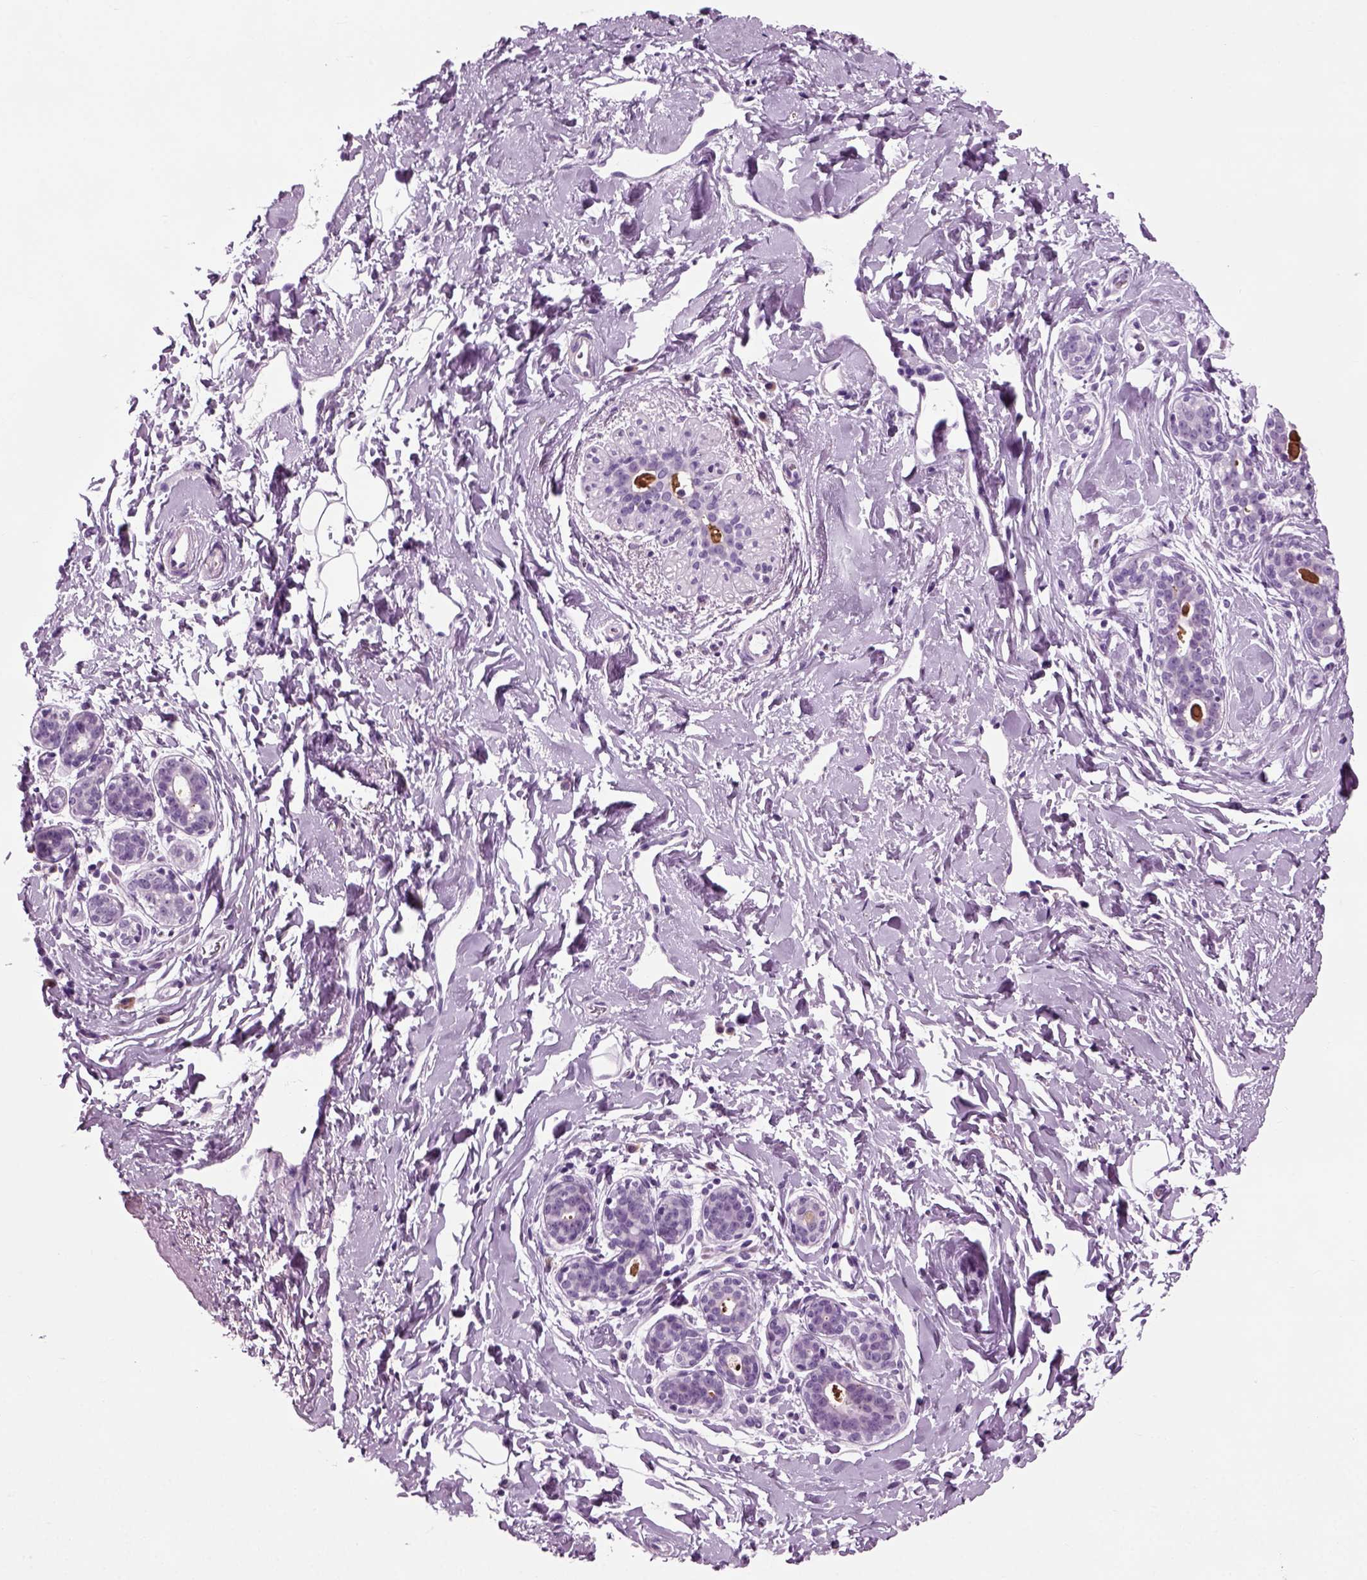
{"staining": {"intensity": "negative", "quantity": "none", "location": "none"}, "tissue": "breast", "cell_type": "Adipocytes", "image_type": "normal", "snomed": [{"axis": "morphology", "description": "Normal tissue, NOS"}, {"axis": "topography", "description": "Breast"}], "caption": "An image of breast stained for a protein demonstrates no brown staining in adipocytes. (Brightfield microscopy of DAB (3,3'-diaminobenzidine) immunohistochemistry (IHC) at high magnification).", "gene": "PRLH", "patient": {"sex": "female", "age": 43}}